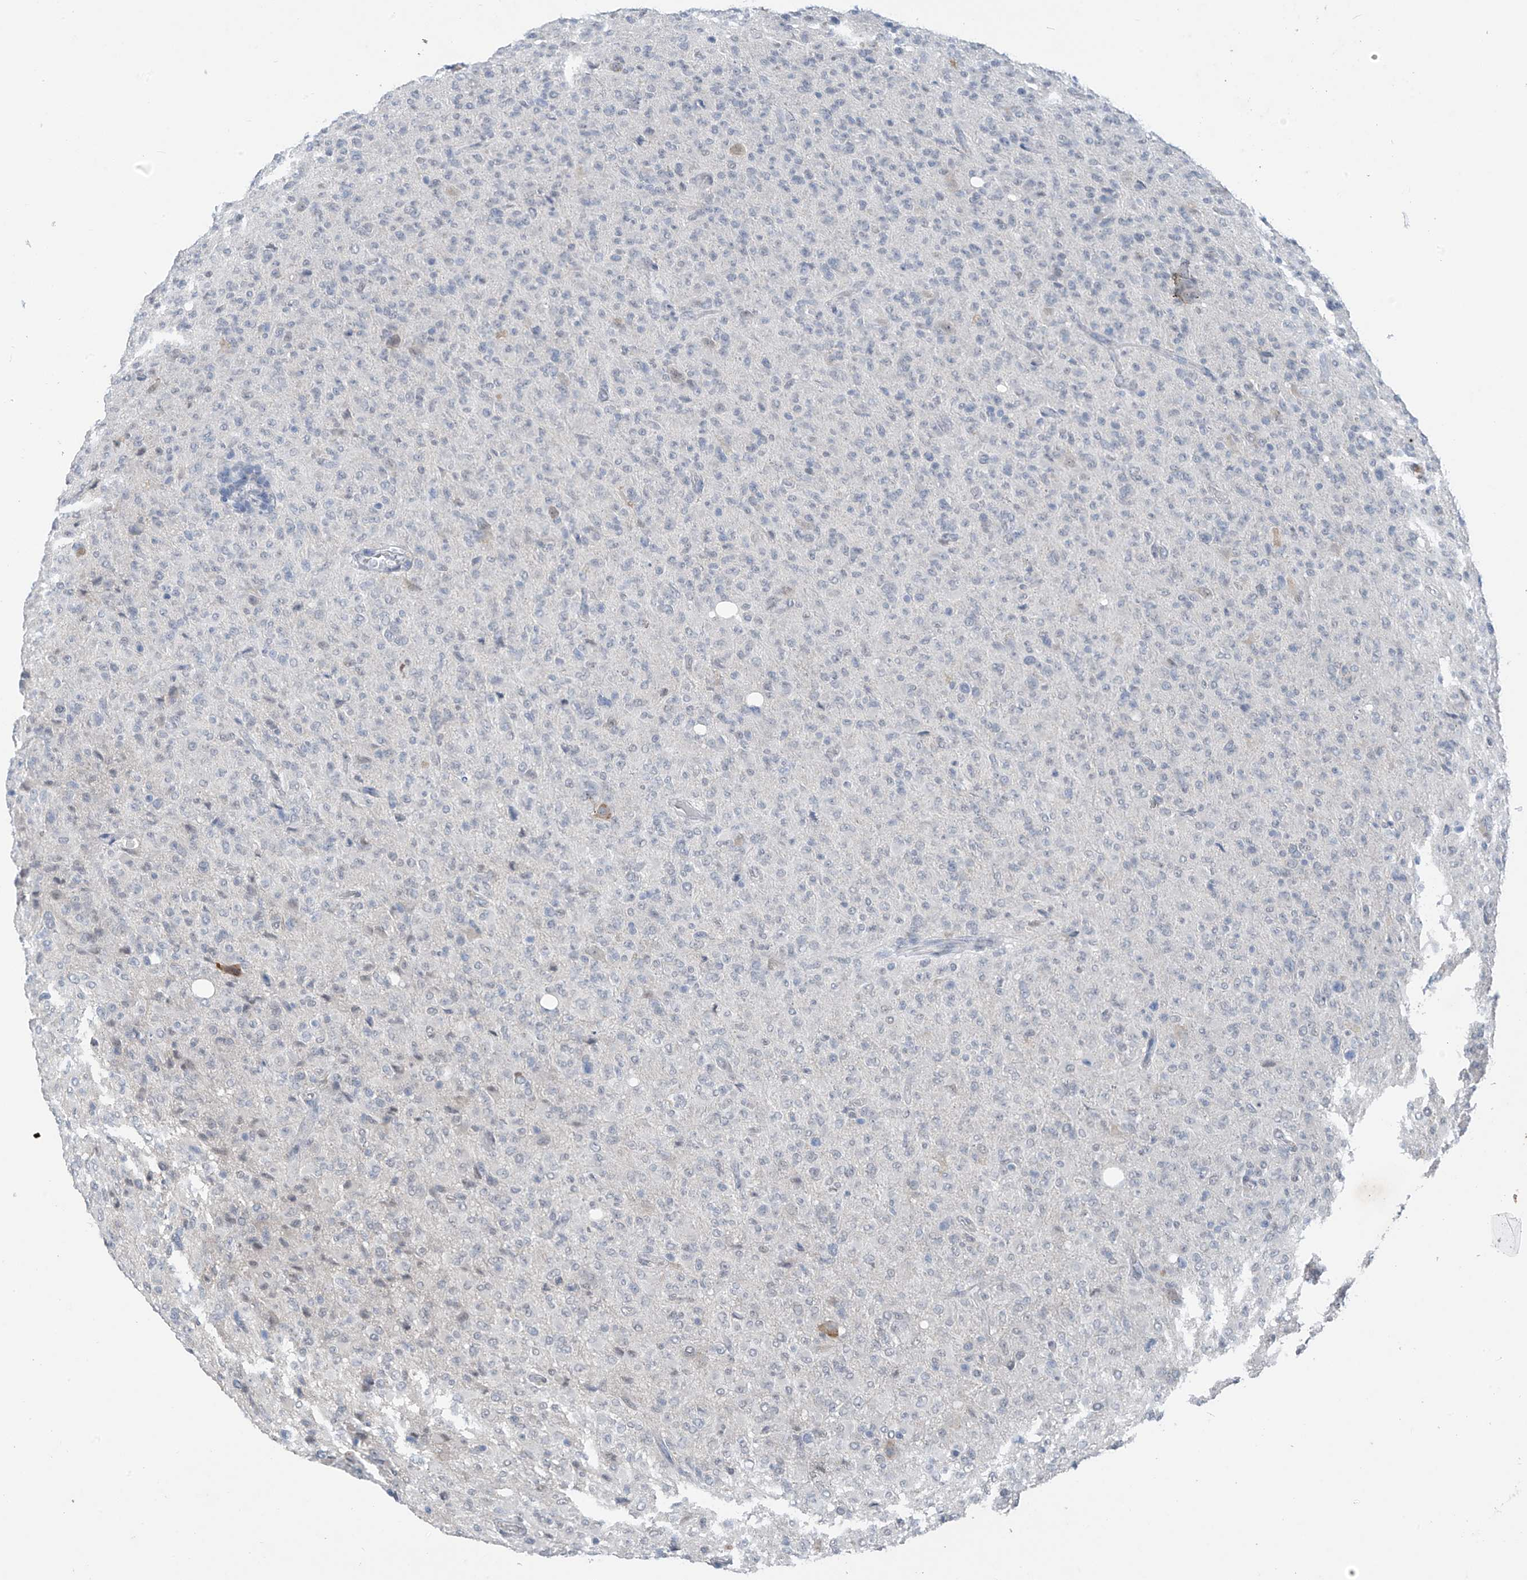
{"staining": {"intensity": "negative", "quantity": "none", "location": "none"}, "tissue": "glioma", "cell_type": "Tumor cells", "image_type": "cancer", "snomed": [{"axis": "morphology", "description": "Glioma, malignant, High grade"}, {"axis": "topography", "description": "Brain"}], "caption": "Immunohistochemistry histopathology image of neoplastic tissue: malignant glioma (high-grade) stained with DAB (3,3'-diaminobenzidine) demonstrates no significant protein expression in tumor cells.", "gene": "CYP4V2", "patient": {"sex": "female", "age": 57}}